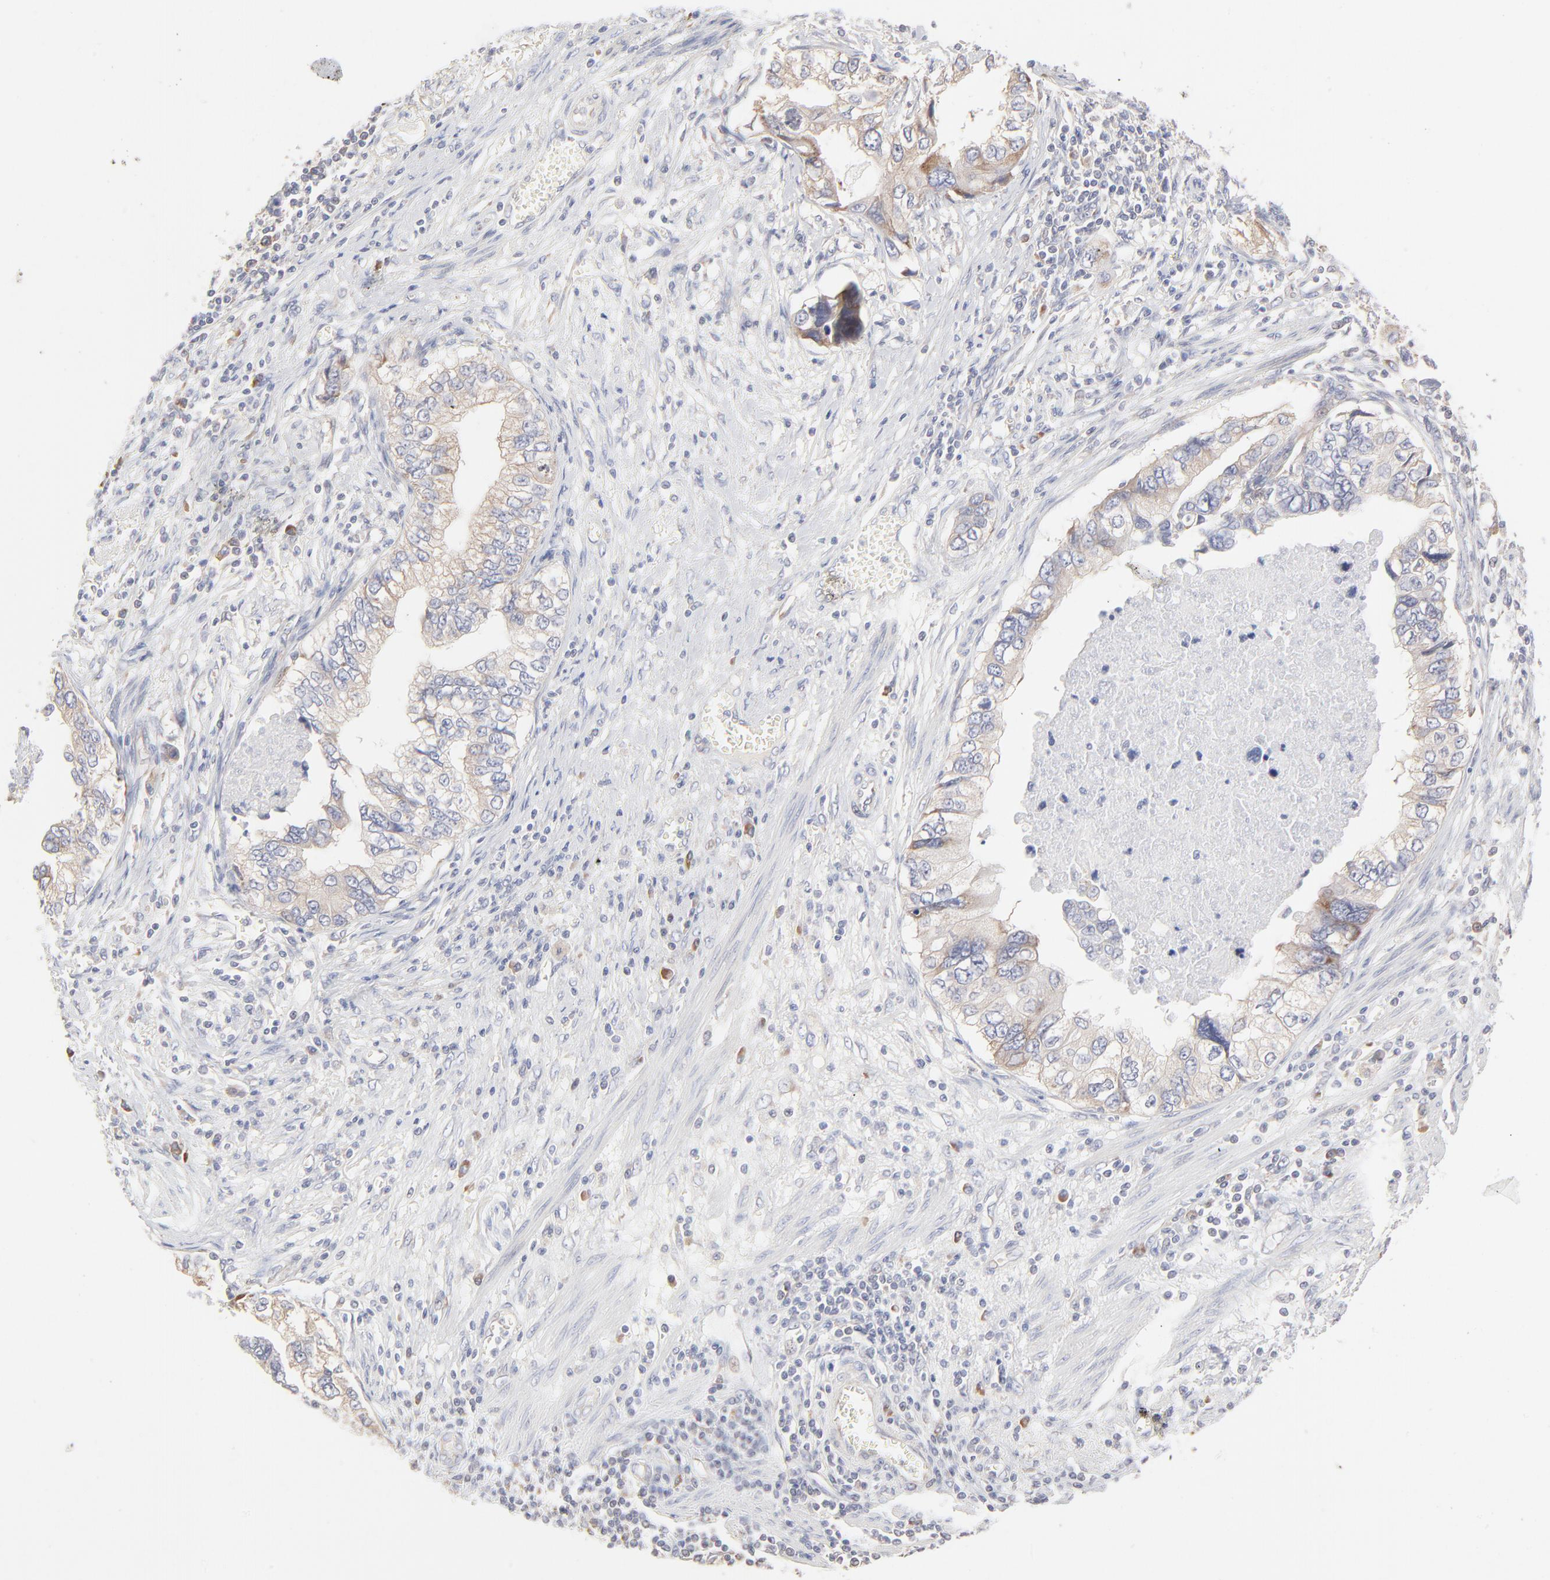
{"staining": {"intensity": "weak", "quantity": ">75%", "location": "cytoplasmic/membranous"}, "tissue": "stomach cancer", "cell_type": "Tumor cells", "image_type": "cancer", "snomed": [{"axis": "morphology", "description": "Adenocarcinoma, NOS"}, {"axis": "topography", "description": "Pancreas"}, {"axis": "topography", "description": "Stomach, upper"}], "caption": "An image showing weak cytoplasmic/membranous positivity in about >75% of tumor cells in adenocarcinoma (stomach), as visualized by brown immunohistochemical staining.", "gene": "RPS21", "patient": {"sex": "male", "age": 77}}